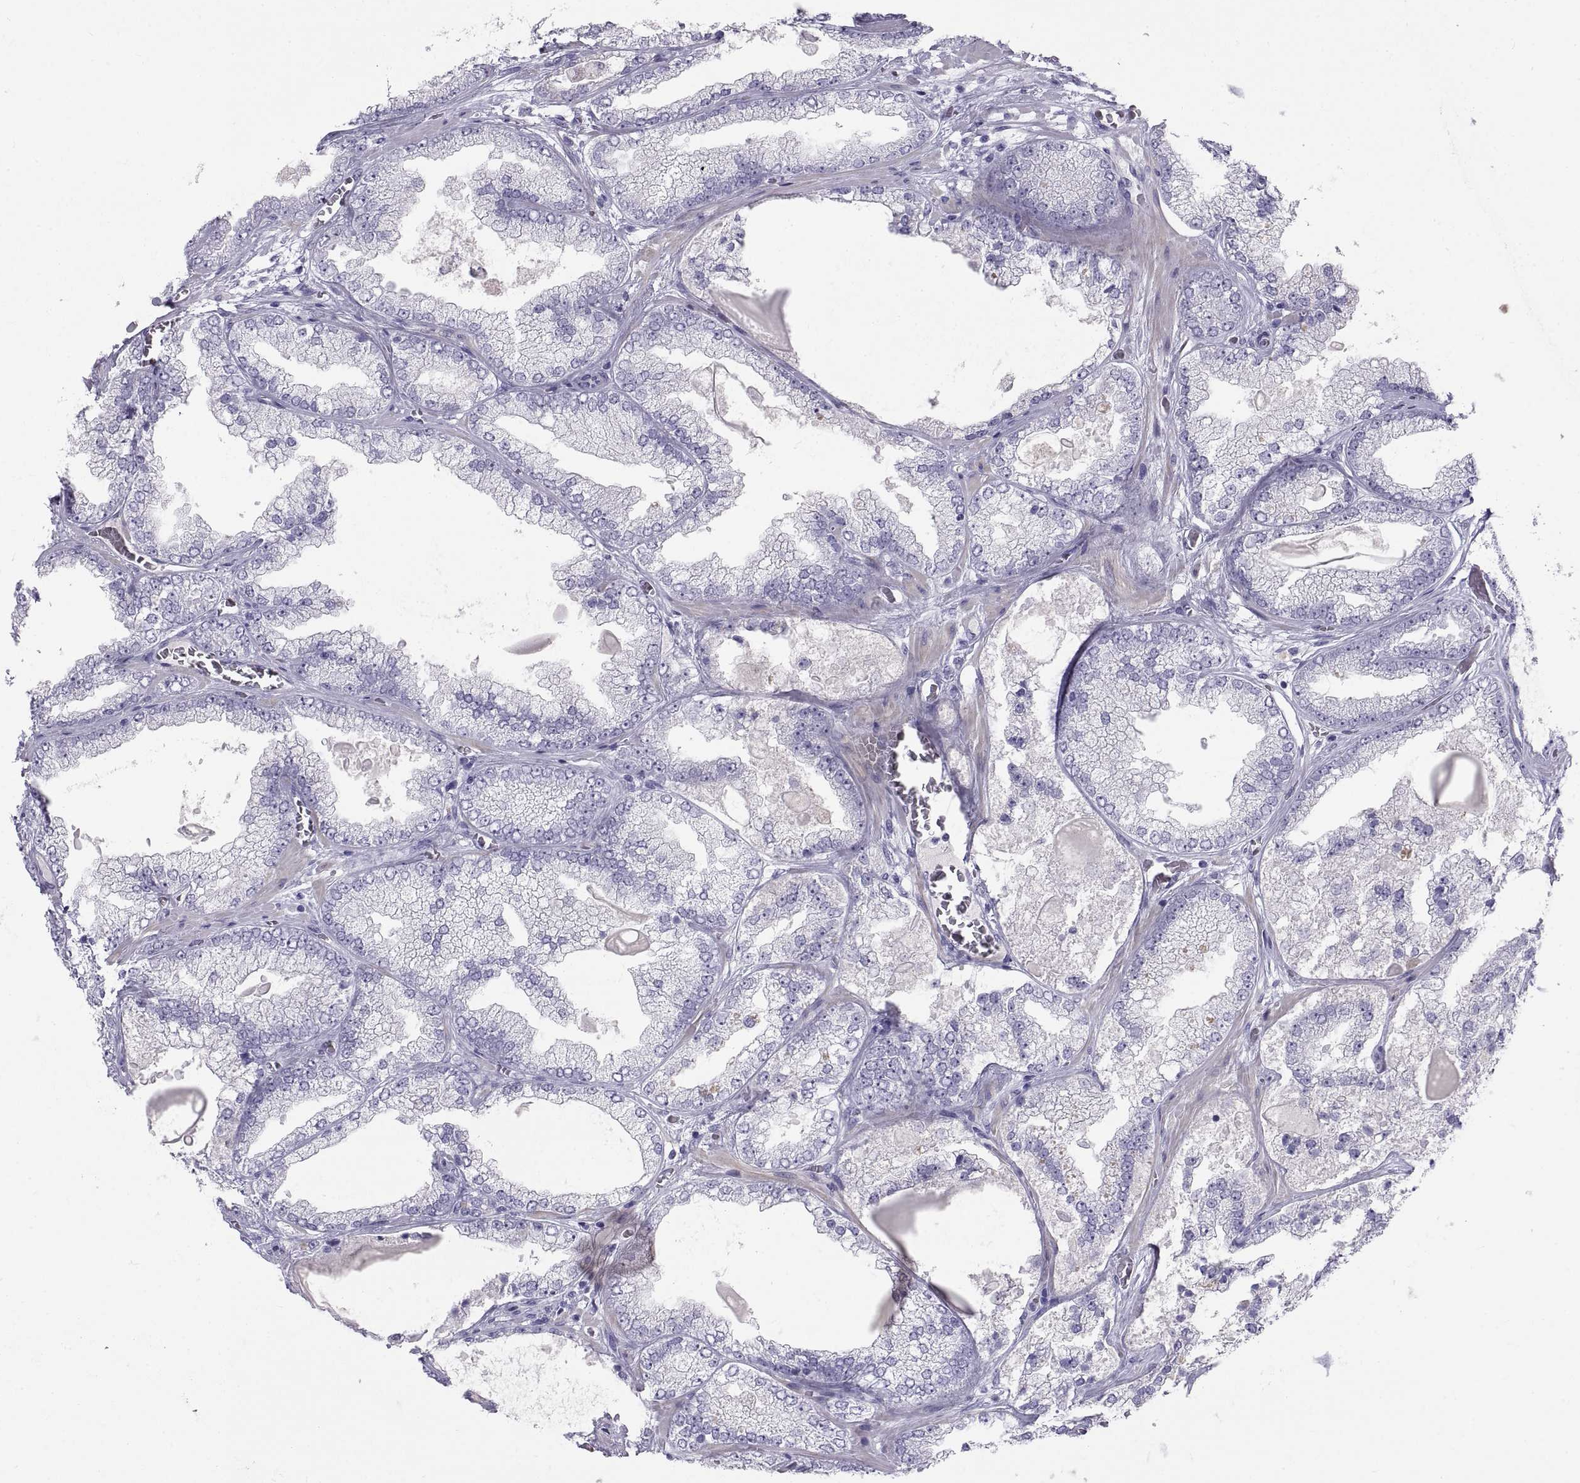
{"staining": {"intensity": "negative", "quantity": "none", "location": "none"}, "tissue": "prostate cancer", "cell_type": "Tumor cells", "image_type": "cancer", "snomed": [{"axis": "morphology", "description": "Adenocarcinoma, Low grade"}, {"axis": "topography", "description": "Prostate"}], "caption": "Photomicrograph shows no significant protein expression in tumor cells of prostate cancer (adenocarcinoma (low-grade)).", "gene": "CT47A10", "patient": {"sex": "male", "age": 57}}